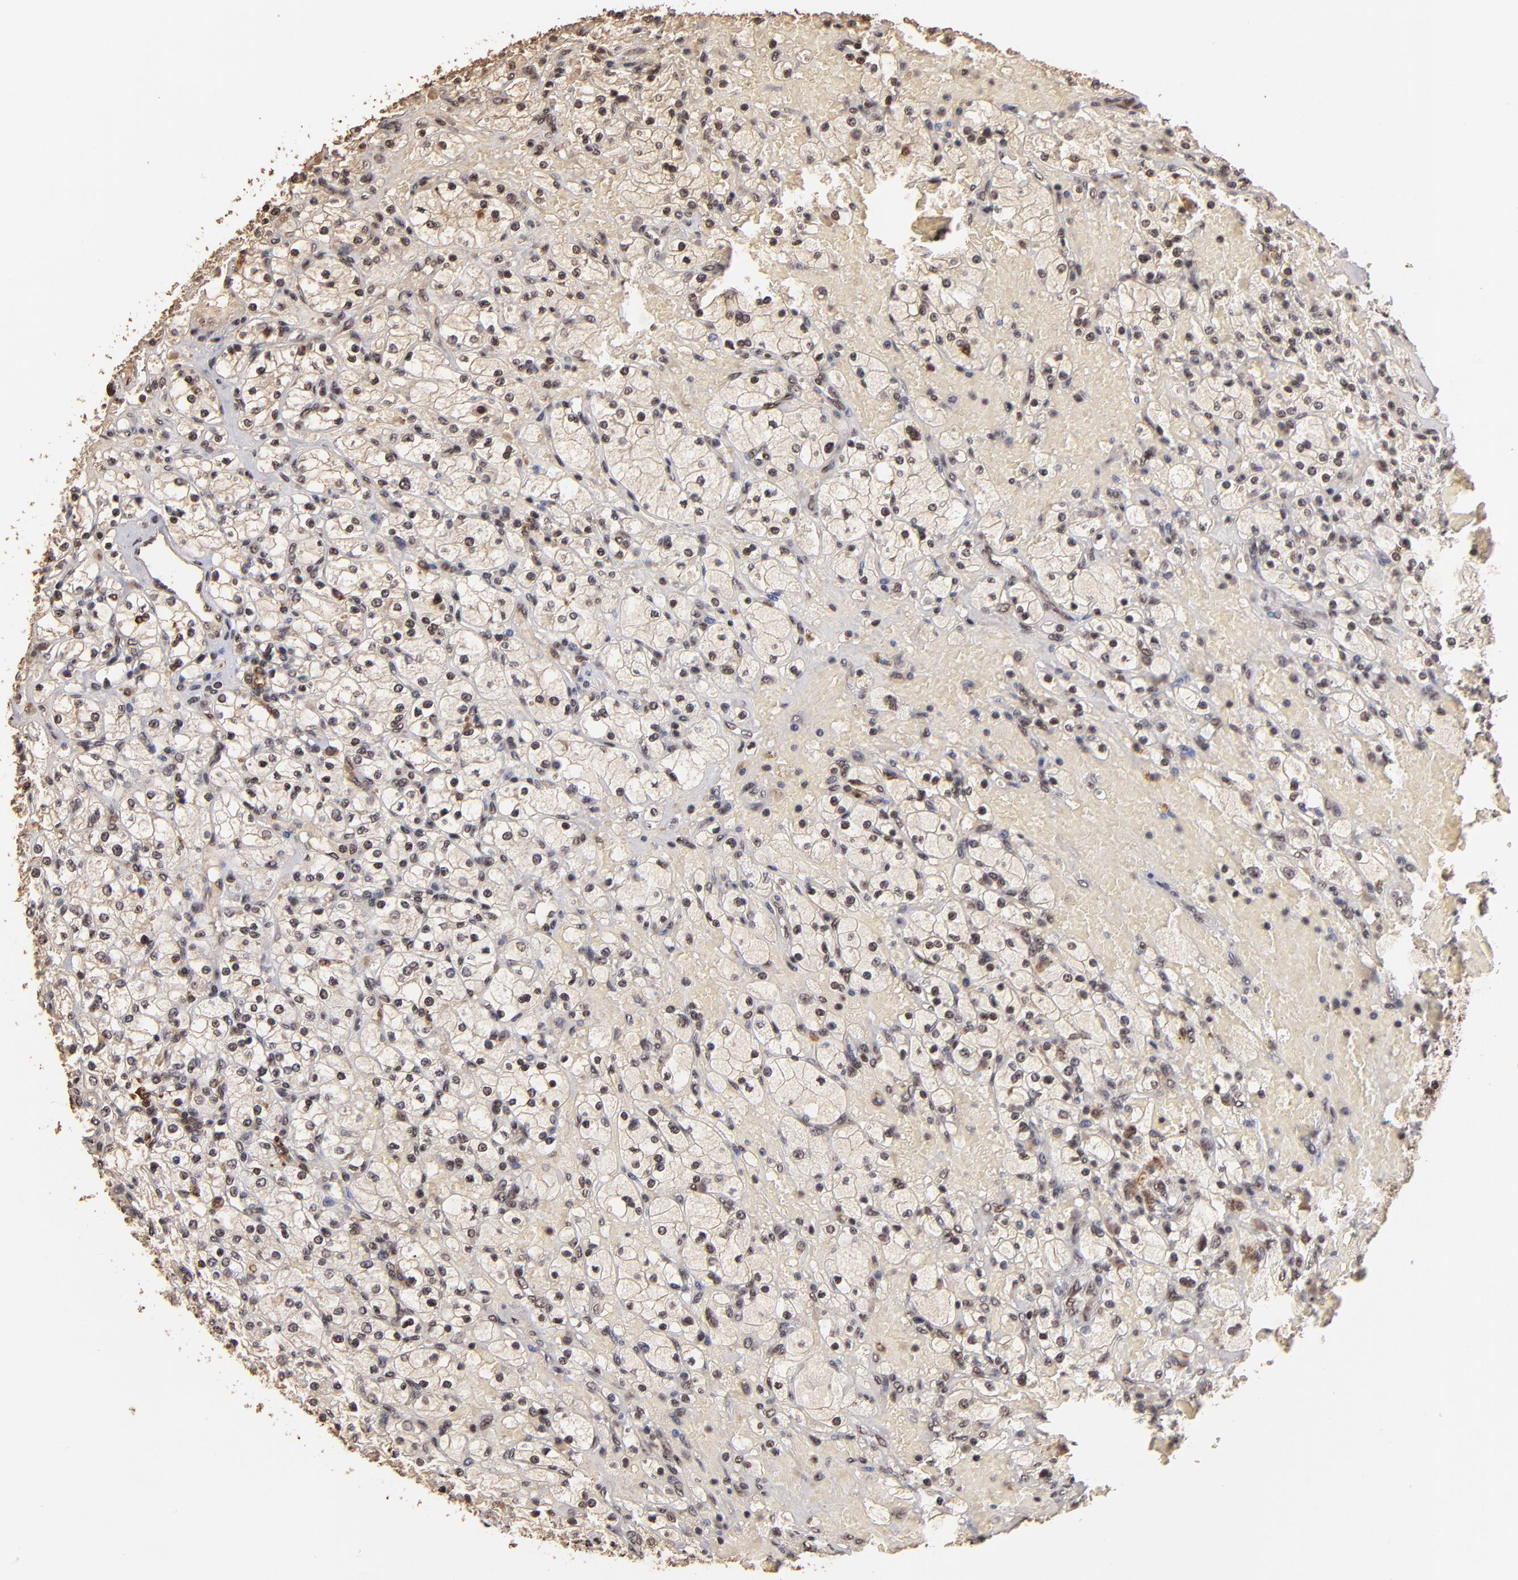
{"staining": {"intensity": "moderate", "quantity": "25%-75%", "location": "nuclear"}, "tissue": "renal cancer", "cell_type": "Tumor cells", "image_type": "cancer", "snomed": [{"axis": "morphology", "description": "Adenocarcinoma, NOS"}, {"axis": "topography", "description": "Kidney"}], "caption": "Immunohistochemistry (DAB) staining of human renal cancer demonstrates moderate nuclear protein expression in approximately 25%-75% of tumor cells.", "gene": "ZNF146", "patient": {"sex": "female", "age": 83}}